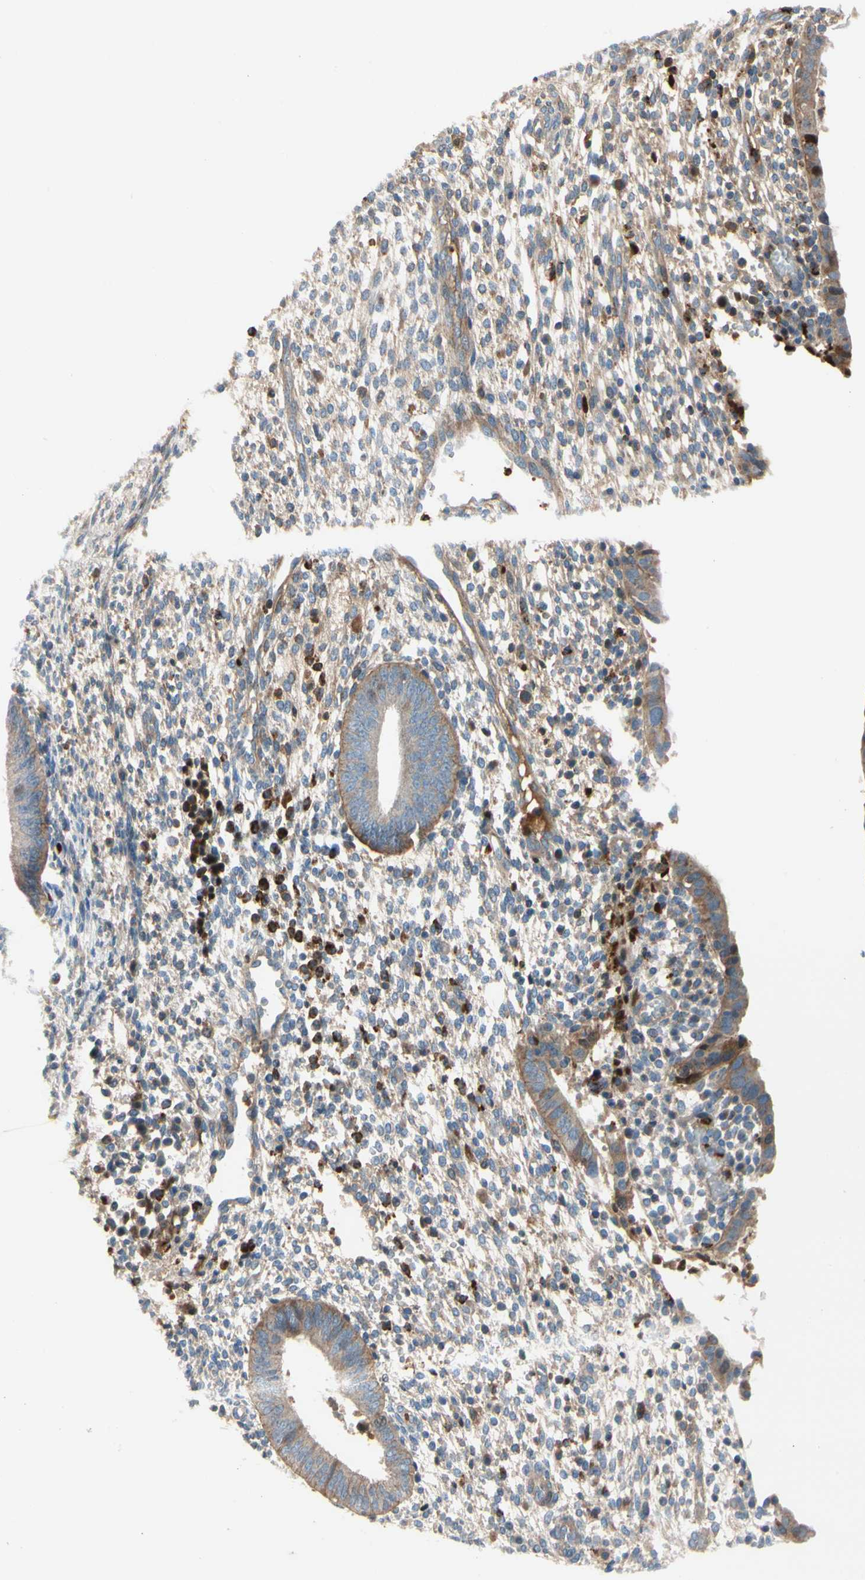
{"staining": {"intensity": "moderate", "quantity": "<25%", "location": "cytoplasmic/membranous"}, "tissue": "endometrium", "cell_type": "Cells in endometrial stroma", "image_type": "normal", "snomed": [{"axis": "morphology", "description": "Normal tissue, NOS"}, {"axis": "topography", "description": "Endometrium"}], "caption": "Cells in endometrial stroma display moderate cytoplasmic/membranous staining in about <25% of cells in benign endometrium. Nuclei are stained in blue.", "gene": "HJURP", "patient": {"sex": "female", "age": 35}}